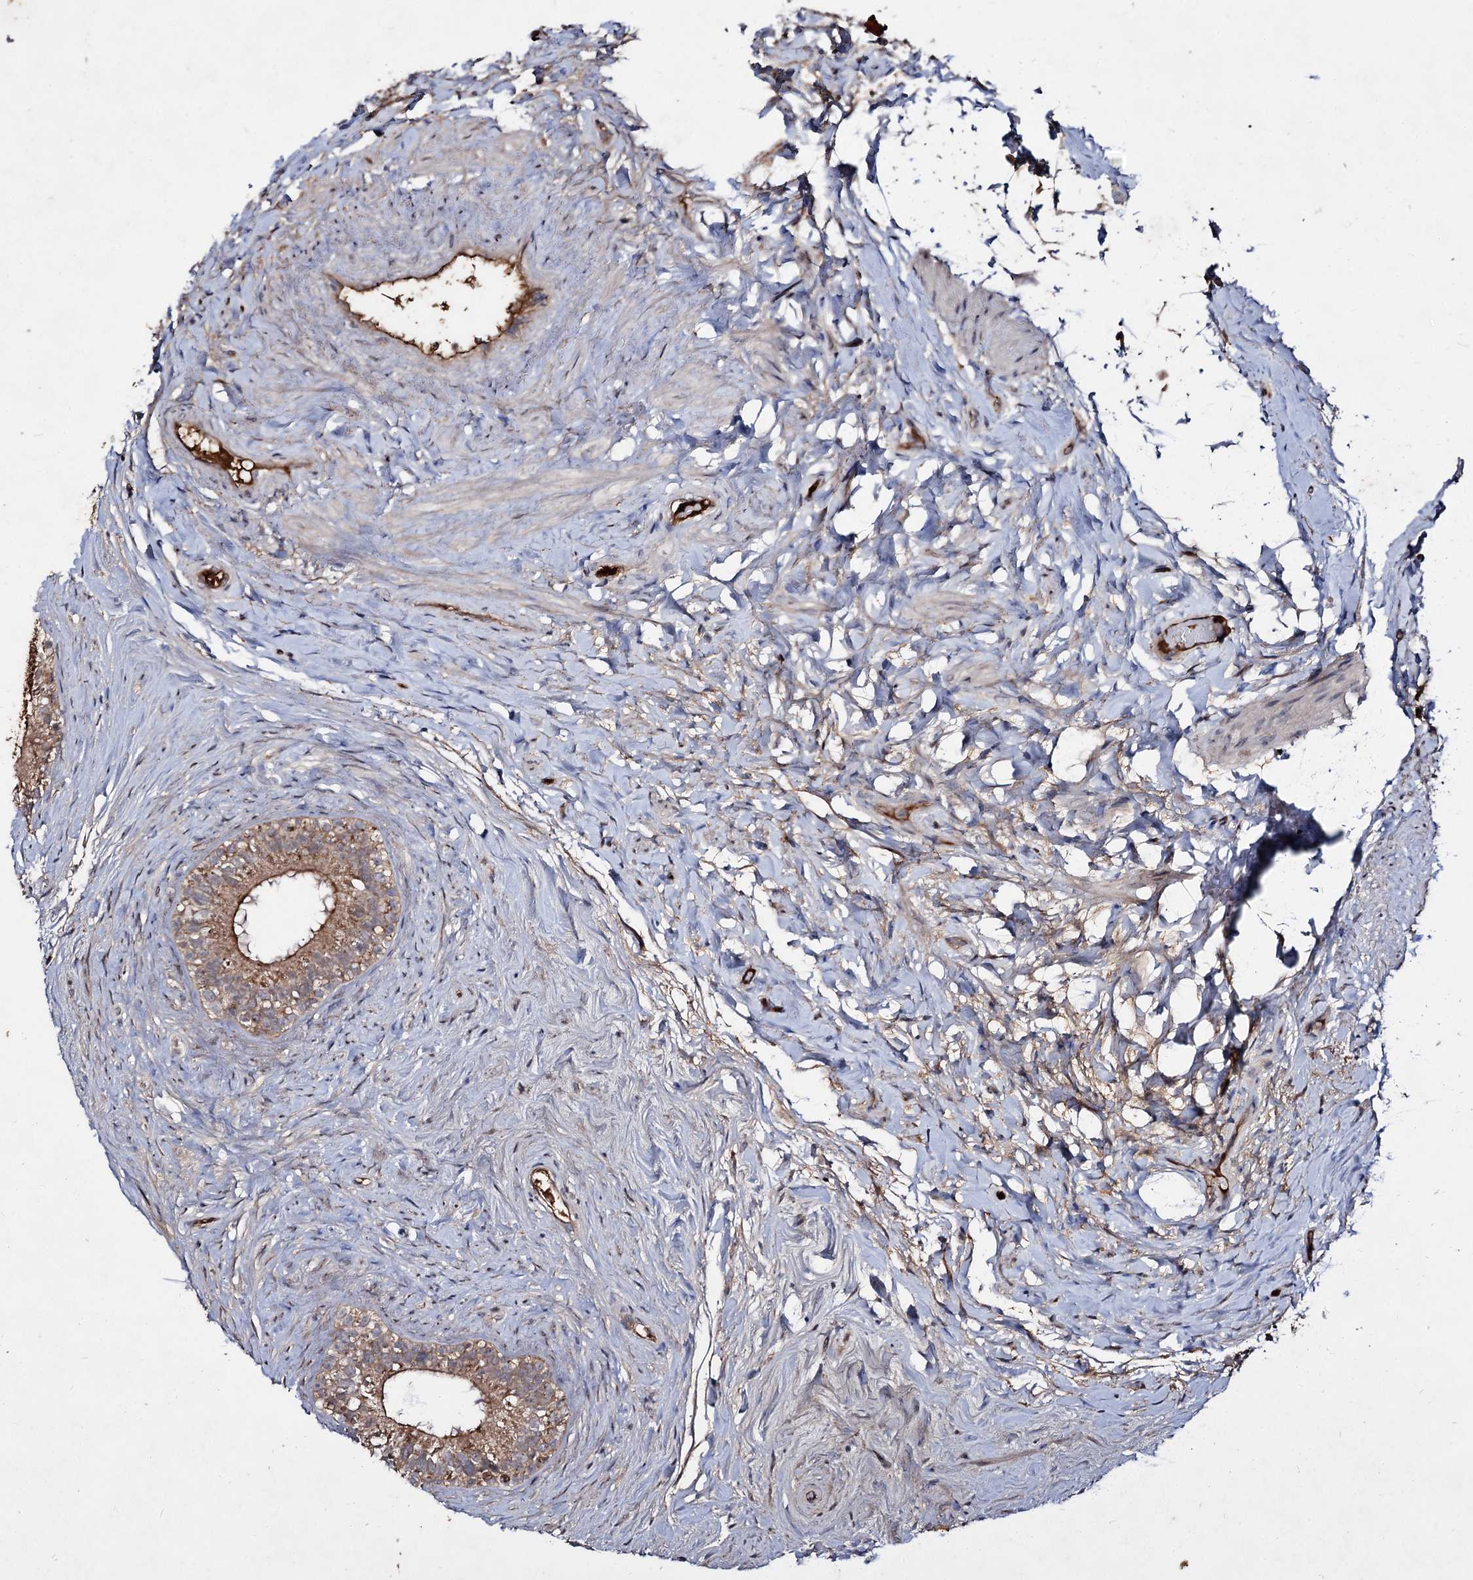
{"staining": {"intensity": "moderate", "quantity": "<25%", "location": "cytoplasmic/membranous"}, "tissue": "epididymis", "cell_type": "Glandular cells", "image_type": "normal", "snomed": [{"axis": "morphology", "description": "Normal tissue, NOS"}, {"axis": "topography", "description": "Epididymis"}], "caption": "Human epididymis stained with a brown dye exhibits moderate cytoplasmic/membranous positive staining in approximately <25% of glandular cells.", "gene": "ARFIP2", "patient": {"sex": "male", "age": 84}}